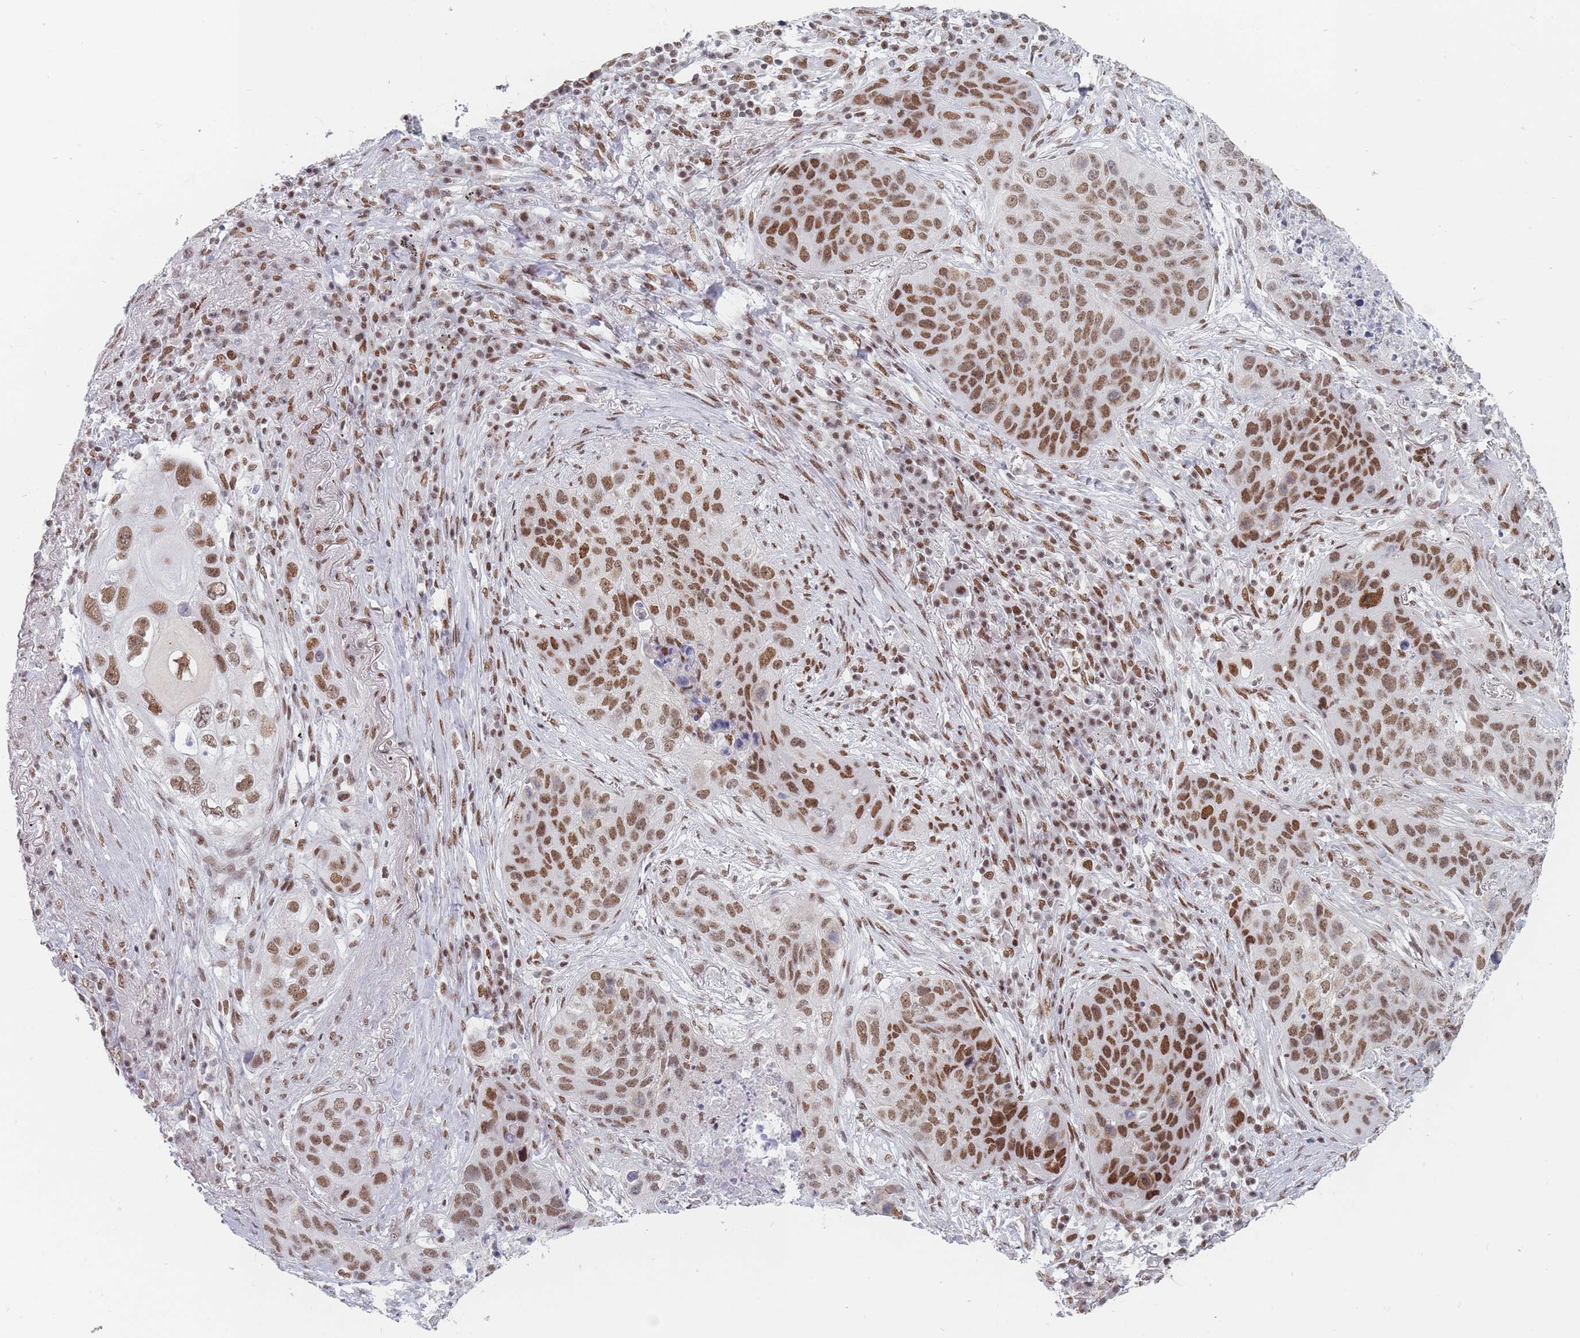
{"staining": {"intensity": "moderate", "quantity": ">75%", "location": "nuclear"}, "tissue": "lung cancer", "cell_type": "Tumor cells", "image_type": "cancer", "snomed": [{"axis": "morphology", "description": "Squamous cell carcinoma, NOS"}, {"axis": "topography", "description": "Lung"}], "caption": "Immunohistochemistry micrograph of neoplastic tissue: human lung squamous cell carcinoma stained using immunohistochemistry shows medium levels of moderate protein expression localized specifically in the nuclear of tumor cells, appearing as a nuclear brown color.", "gene": "SAFB2", "patient": {"sex": "female", "age": 63}}